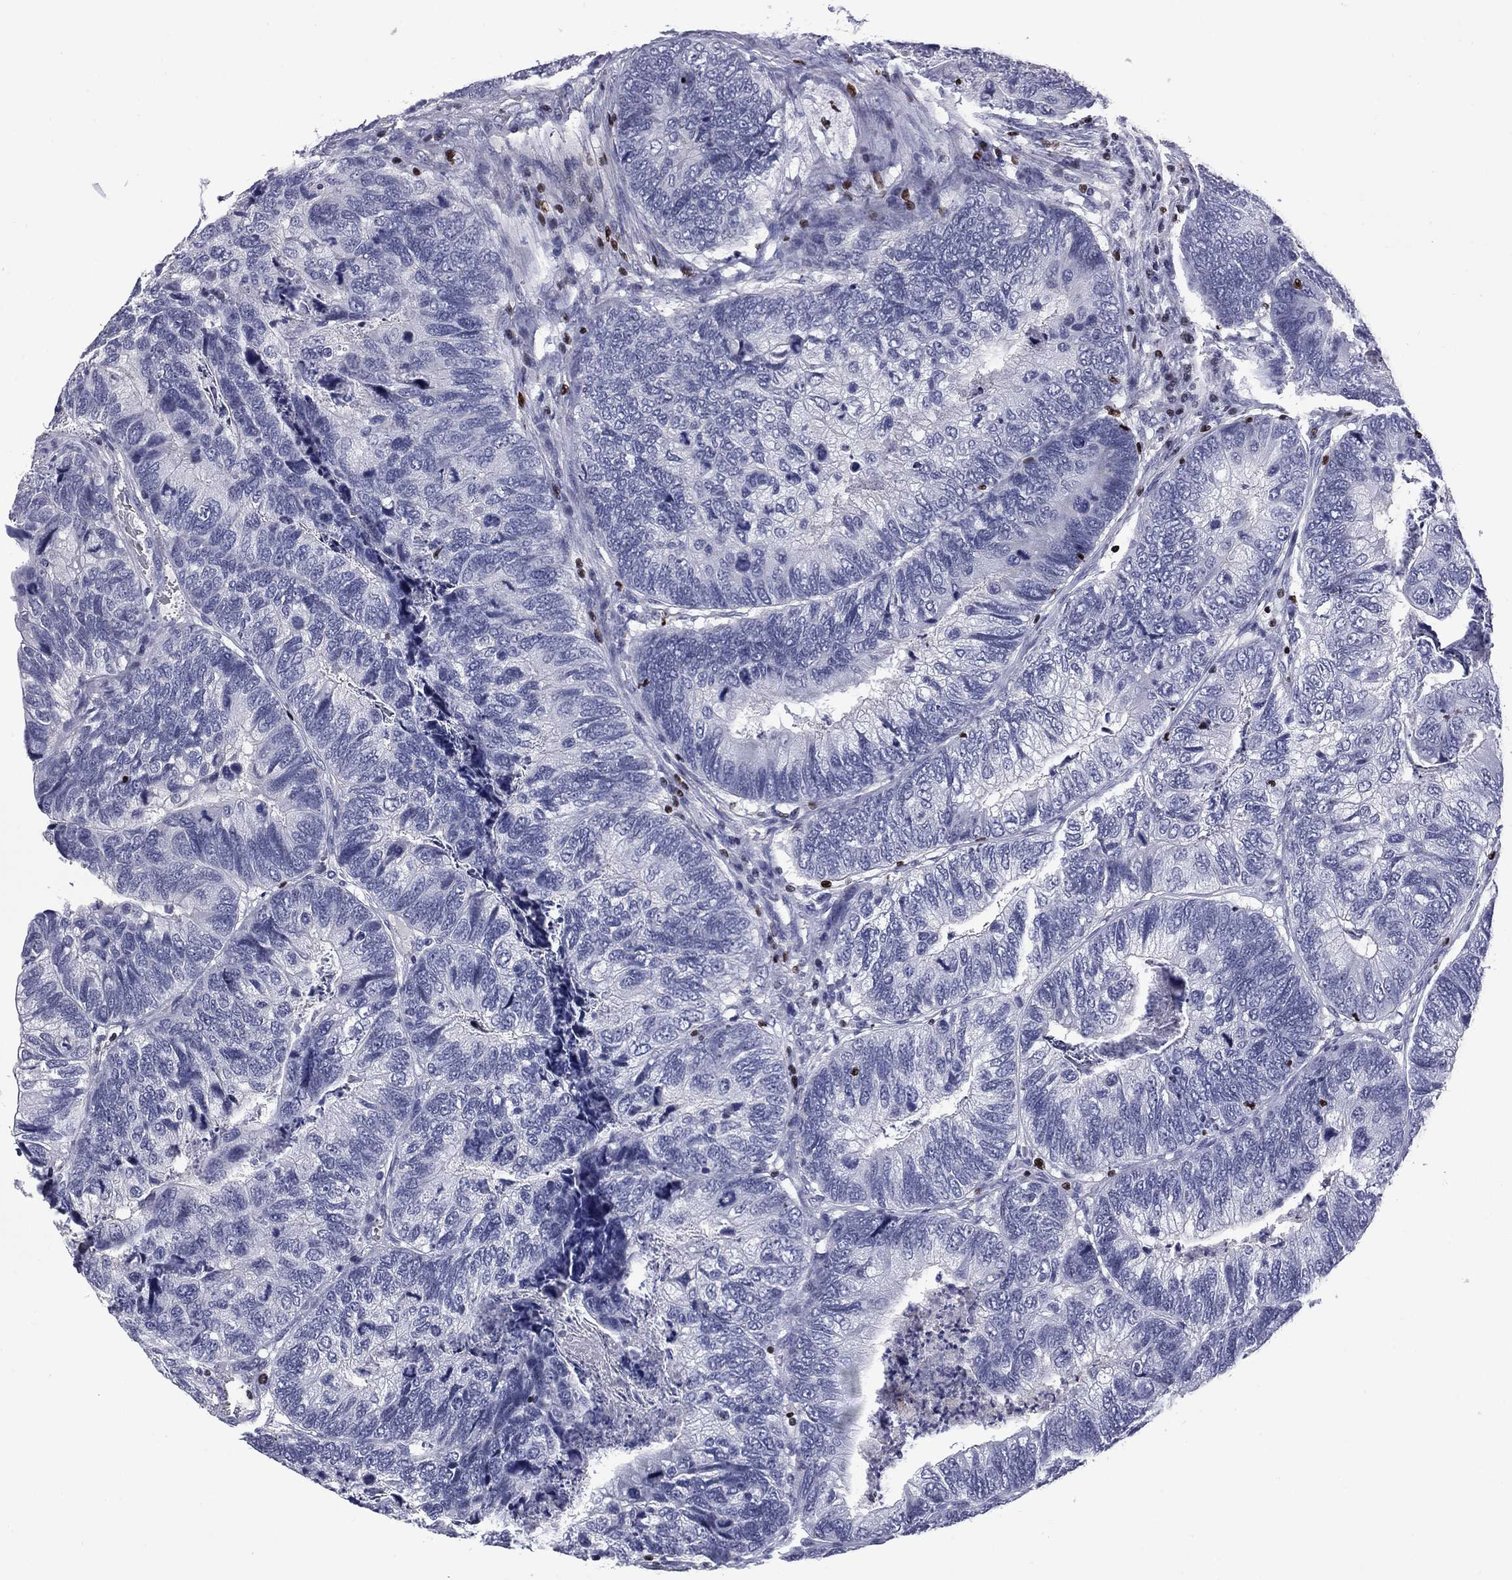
{"staining": {"intensity": "negative", "quantity": "none", "location": "none"}, "tissue": "colorectal cancer", "cell_type": "Tumor cells", "image_type": "cancer", "snomed": [{"axis": "morphology", "description": "Adenocarcinoma, NOS"}, {"axis": "topography", "description": "Colon"}], "caption": "IHC histopathology image of human colorectal cancer stained for a protein (brown), which exhibits no positivity in tumor cells. (Stains: DAB immunohistochemistry with hematoxylin counter stain, Microscopy: brightfield microscopy at high magnification).", "gene": "IKZF3", "patient": {"sex": "female", "age": 67}}